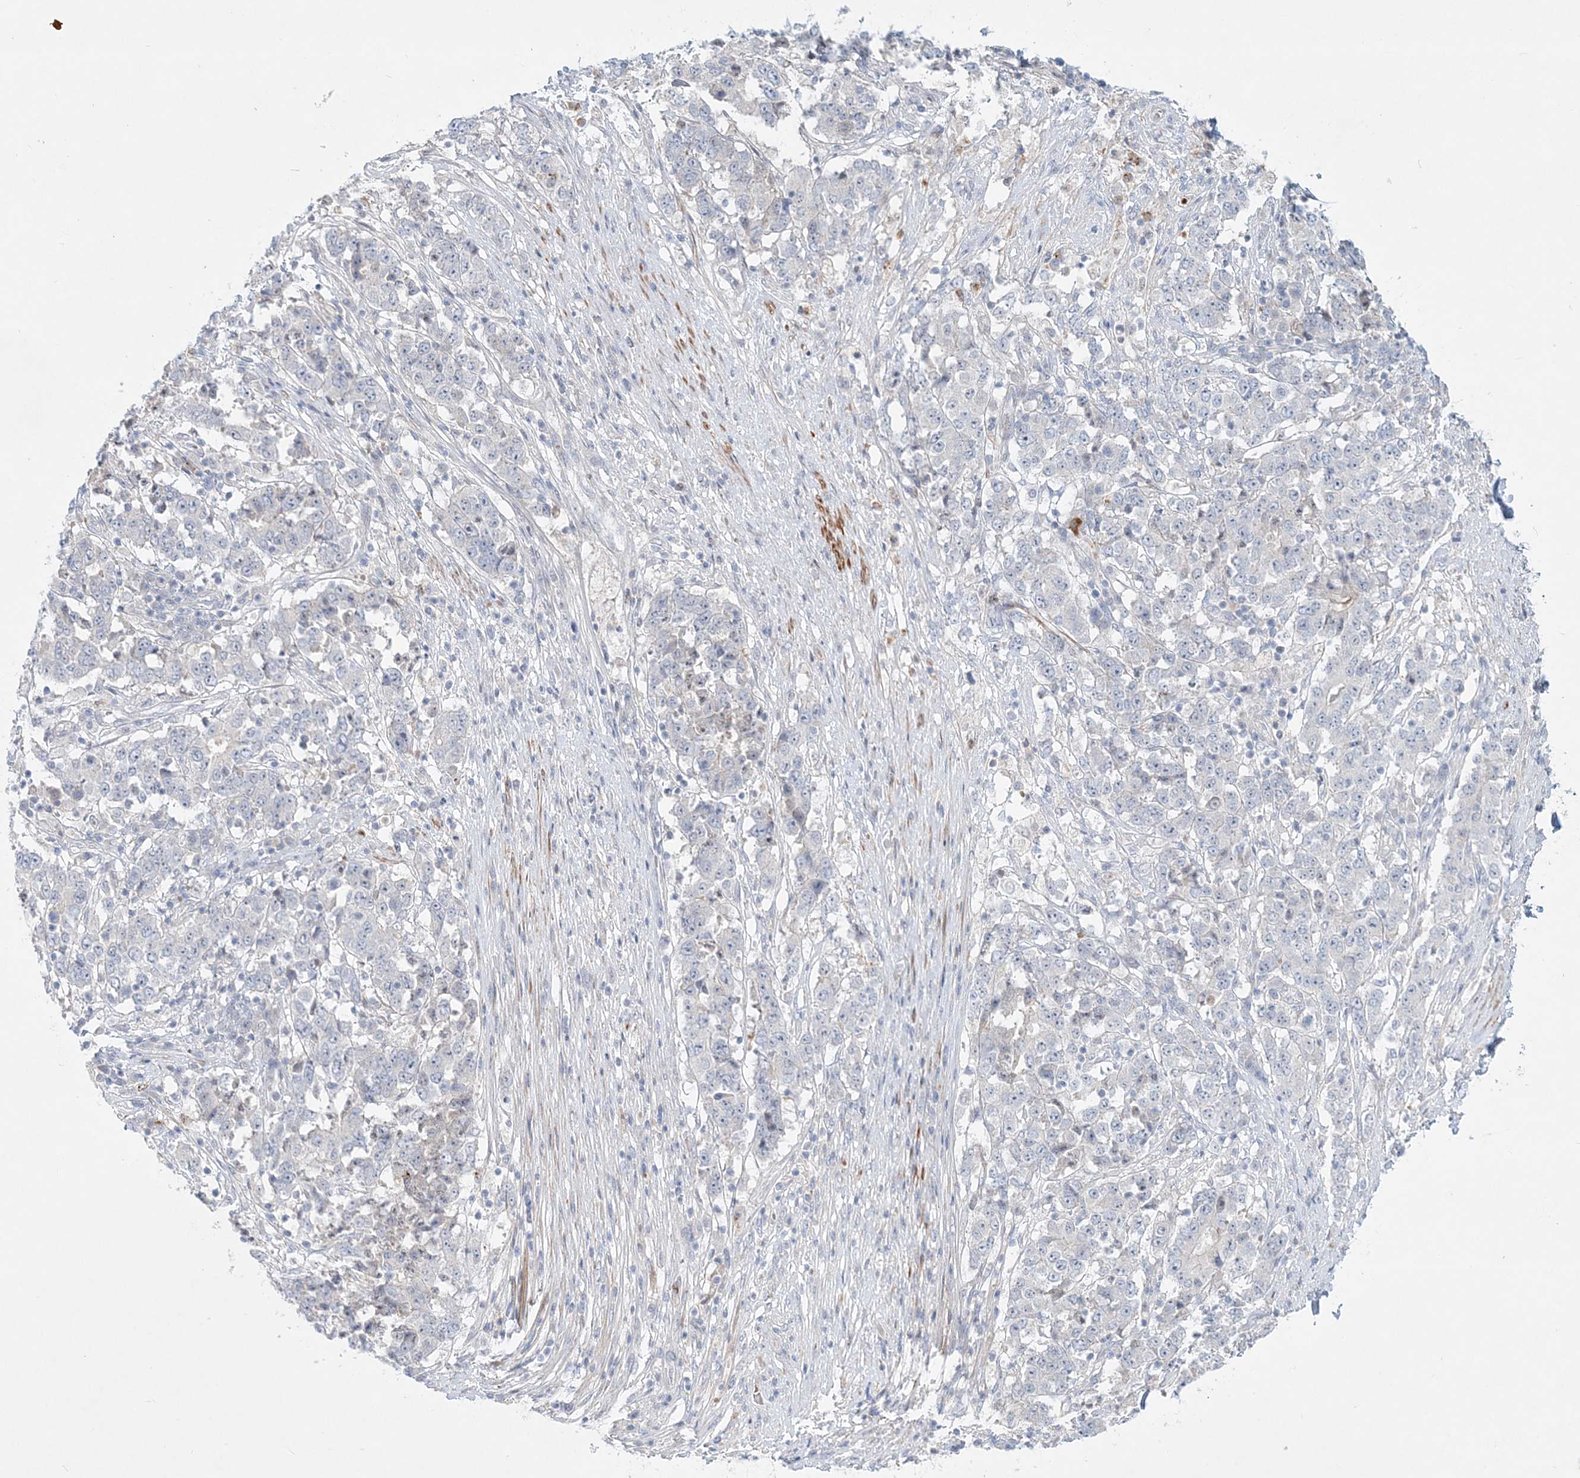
{"staining": {"intensity": "negative", "quantity": "none", "location": "none"}, "tissue": "stomach cancer", "cell_type": "Tumor cells", "image_type": "cancer", "snomed": [{"axis": "morphology", "description": "Adenocarcinoma, NOS"}, {"axis": "topography", "description": "Stomach"}], "caption": "A photomicrograph of stomach adenocarcinoma stained for a protein displays no brown staining in tumor cells.", "gene": "DNAH5", "patient": {"sex": "male", "age": 59}}